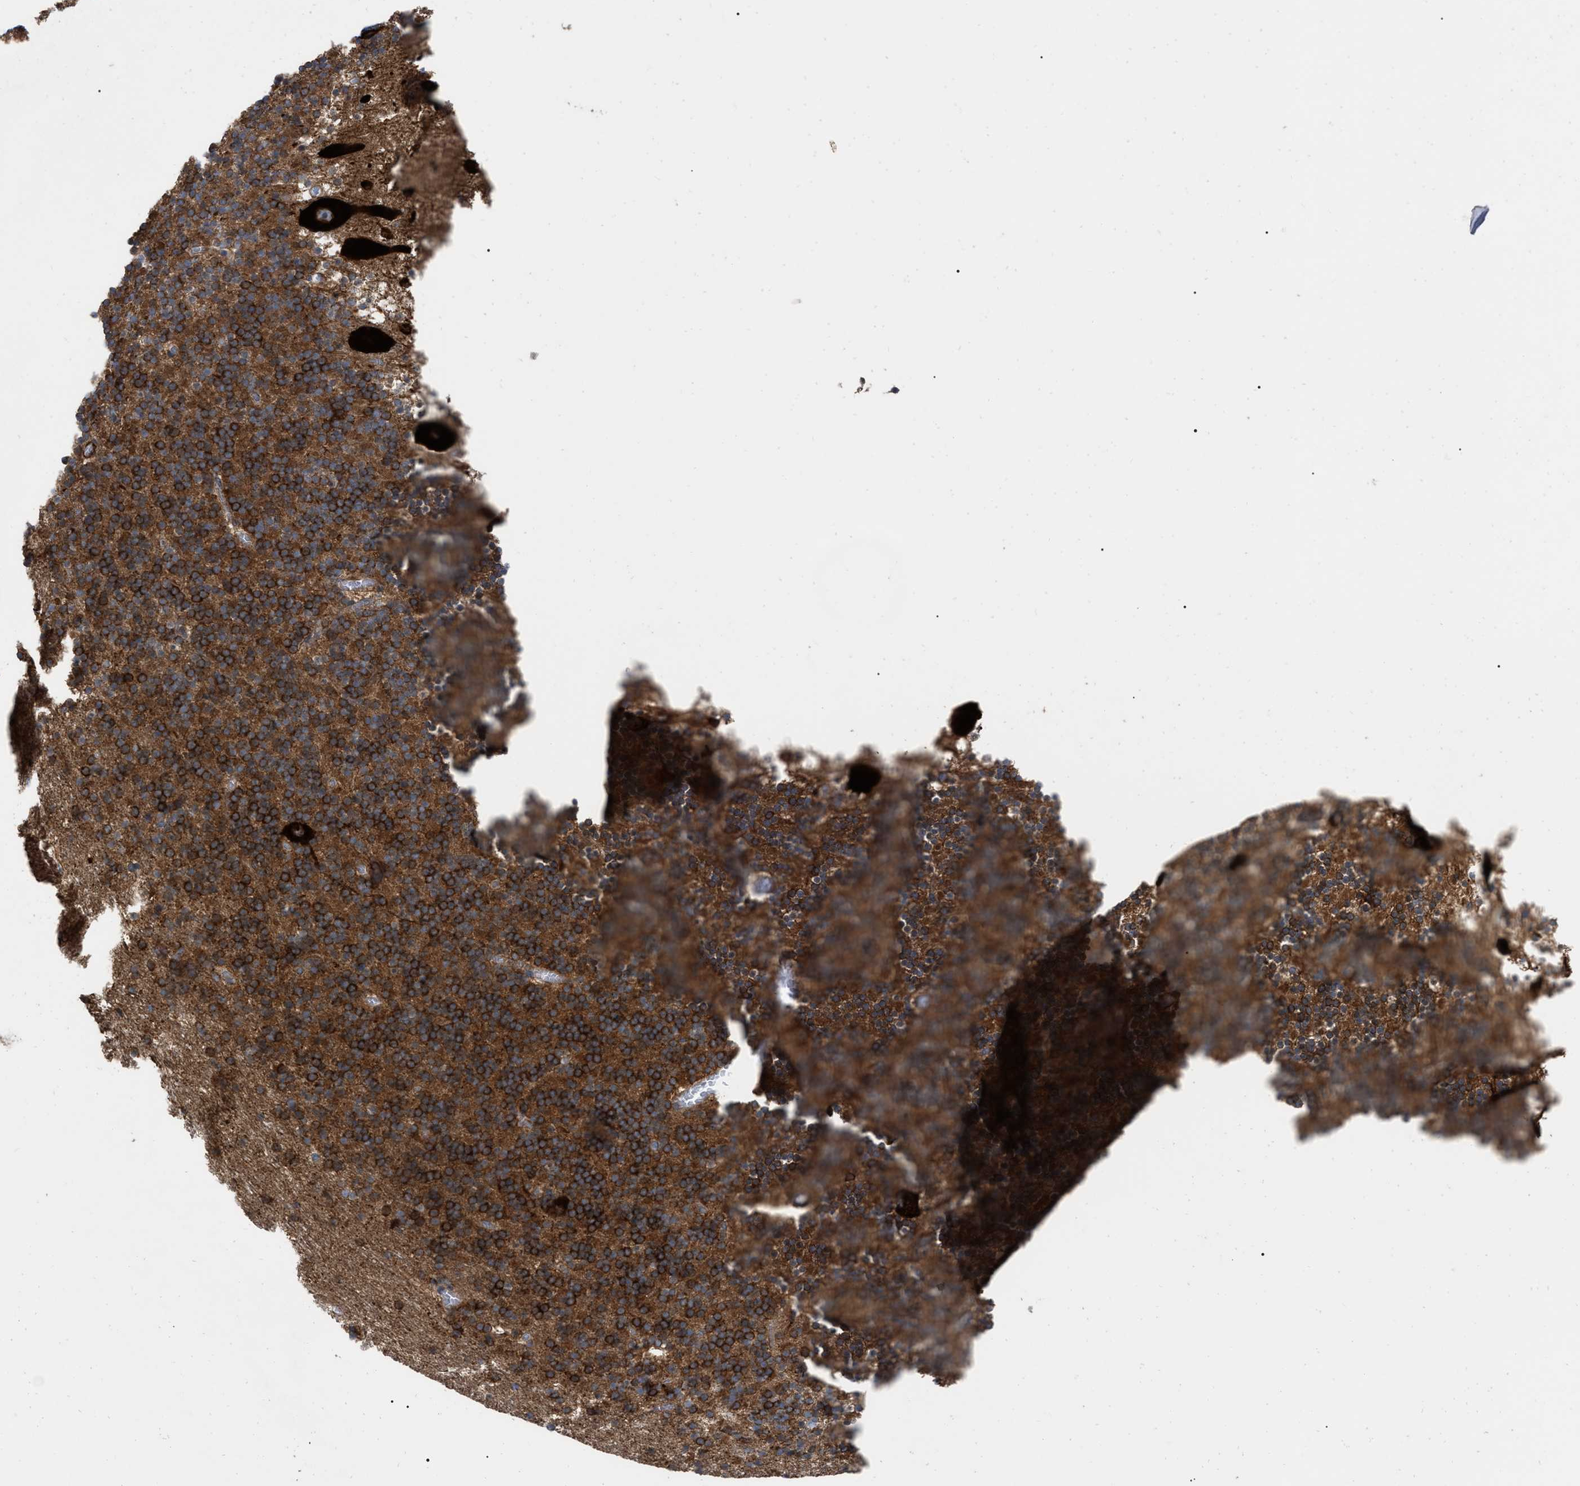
{"staining": {"intensity": "strong", "quantity": ">75%", "location": "cytoplasmic/membranous"}, "tissue": "cerebellum", "cell_type": "Cells in granular layer", "image_type": "normal", "snomed": [{"axis": "morphology", "description": "Normal tissue, NOS"}, {"axis": "topography", "description": "Cerebellum"}], "caption": "Protein expression analysis of normal human cerebellum reveals strong cytoplasmic/membranous staining in about >75% of cells in granular layer. Using DAB (brown) and hematoxylin (blue) stains, captured at high magnification using brightfield microscopy.", "gene": "RABEP1", "patient": {"sex": "male", "age": 45}}